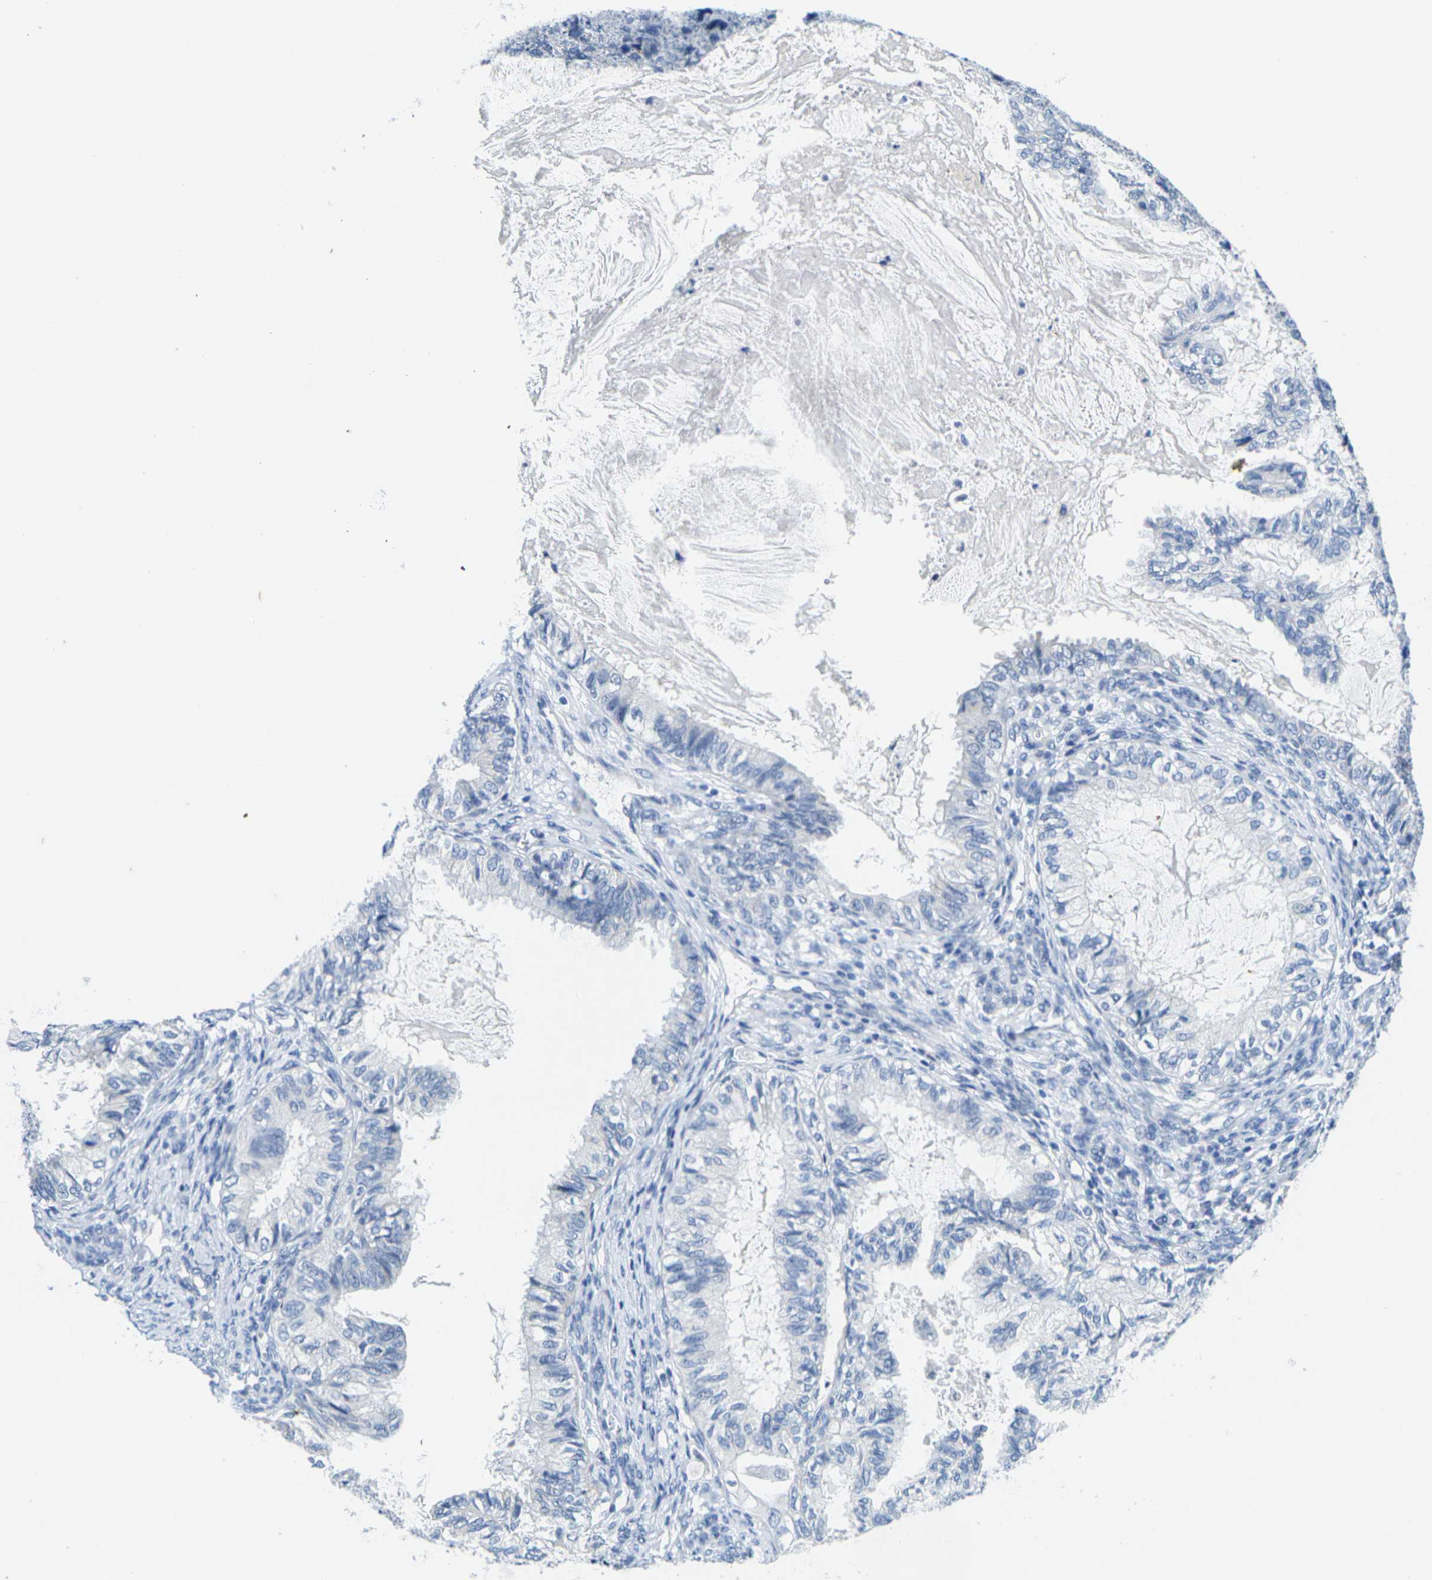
{"staining": {"intensity": "negative", "quantity": "none", "location": "none"}, "tissue": "cervical cancer", "cell_type": "Tumor cells", "image_type": "cancer", "snomed": [{"axis": "morphology", "description": "Normal tissue, NOS"}, {"axis": "morphology", "description": "Adenocarcinoma, NOS"}, {"axis": "topography", "description": "Cervix"}, {"axis": "topography", "description": "Endometrium"}], "caption": "Immunohistochemistry (IHC) photomicrograph of neoplastic tissue: adenocarcinoma (cervical) stained with DAB (3,3'-diaminobenzidine) shows no significant protein expression in tumor cells. The staining is performed using DAB (3,3'-diaminobenzidine) brown chromogen with nuclei counter-stained in using hematoxylin.", "gene": "CRK", "patient": {"sex": "female", "age": 86}}